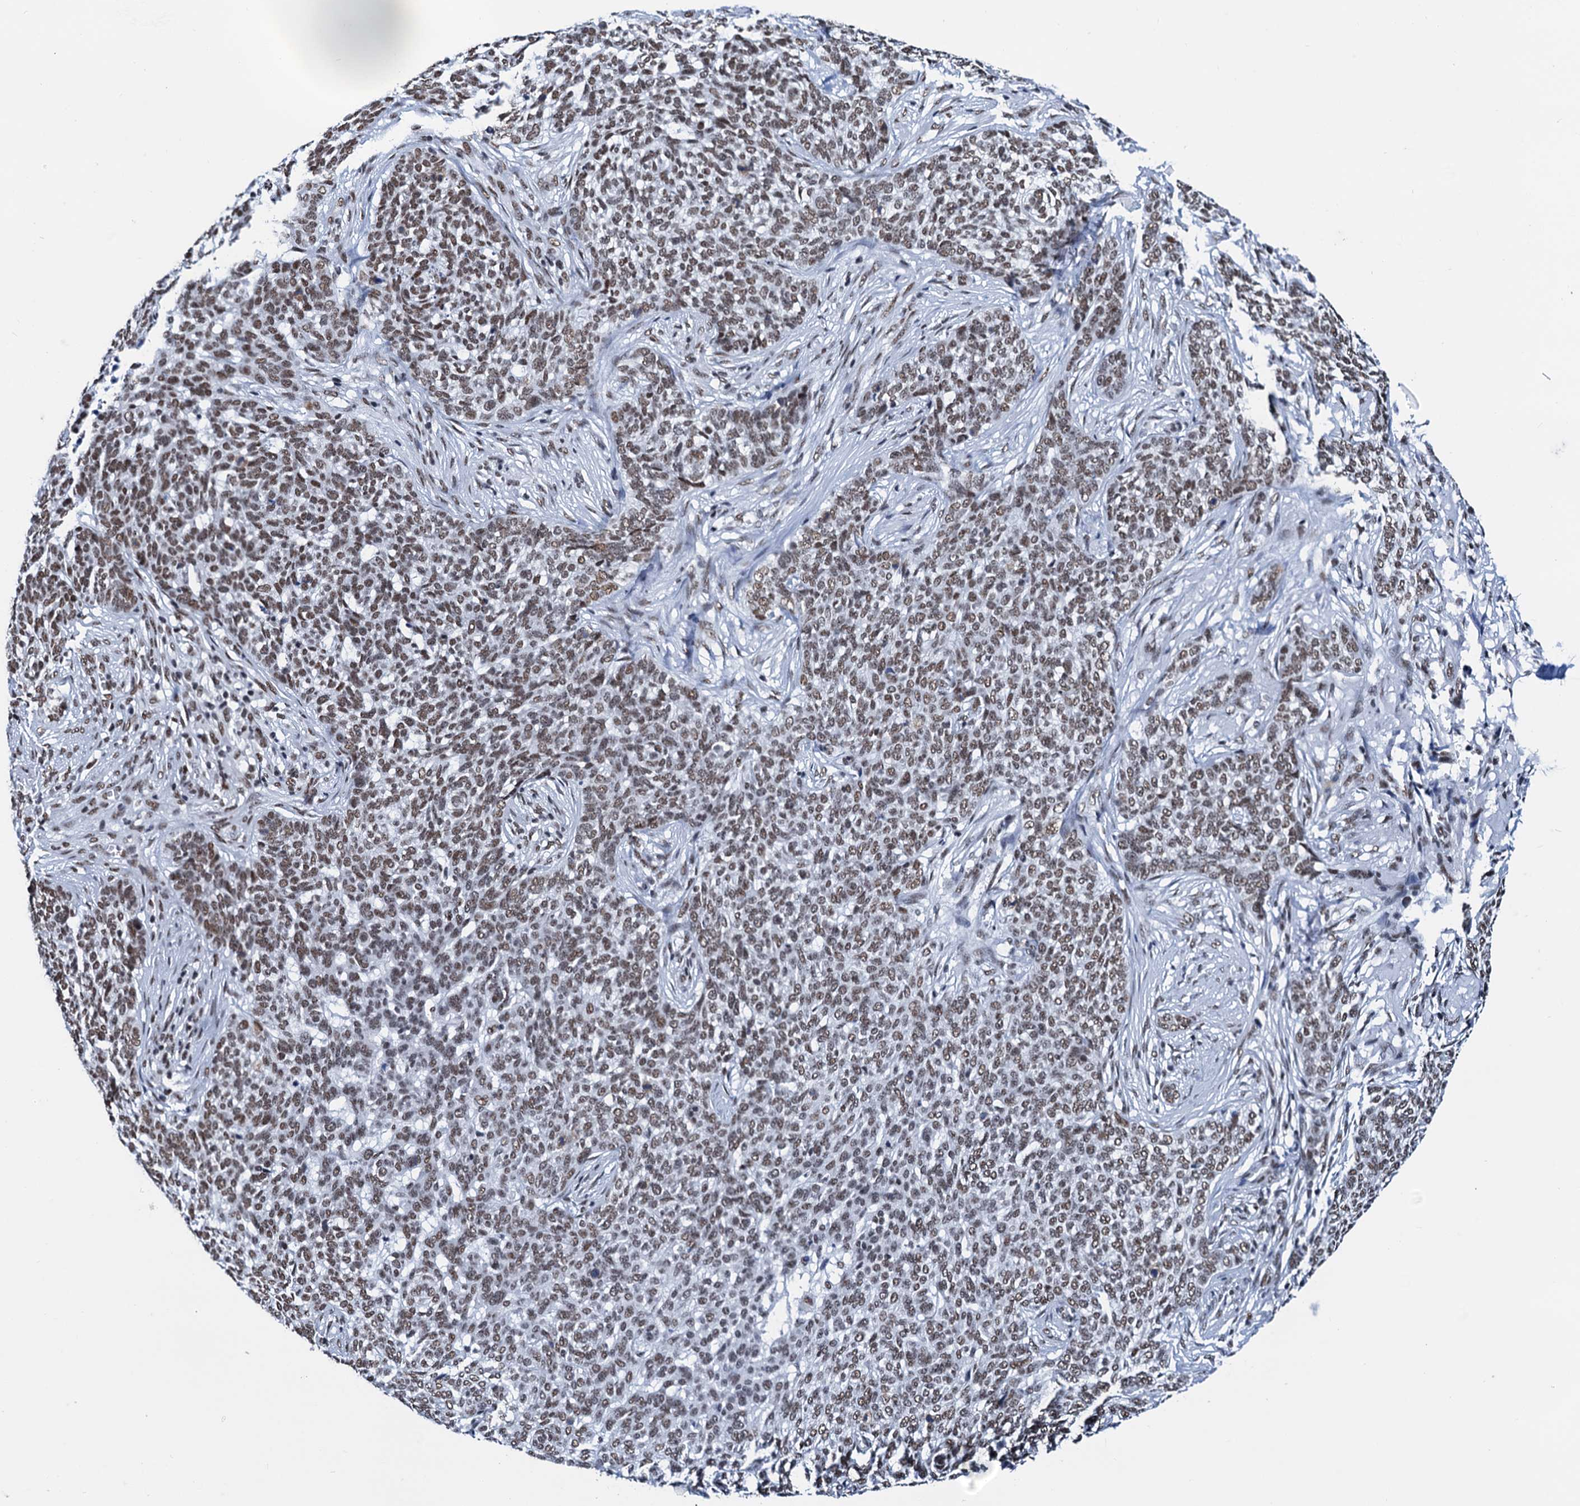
{"staining": {"intensity": "moderate", "quantity": ">75%", "location": "nuclear"}, "tissue": "skin cancer", "cell_type": "Tumor cells", "image_type": "cancer", "snomed": [{"axis": "morphology", "description": "Basal cell carcinoma"}, {"axis": "topography", "description": "Skin"}], "caption": "The histopathology image displays immunohistochemical staining of skin cancer. There is moderate nuclear staining is identified in approximately >75% of tumor cells. The protein is shown in brown color, while the nuclei are stained blue.", "gene": "SLTM", "patient": {"sex": "male", "age": 85}}